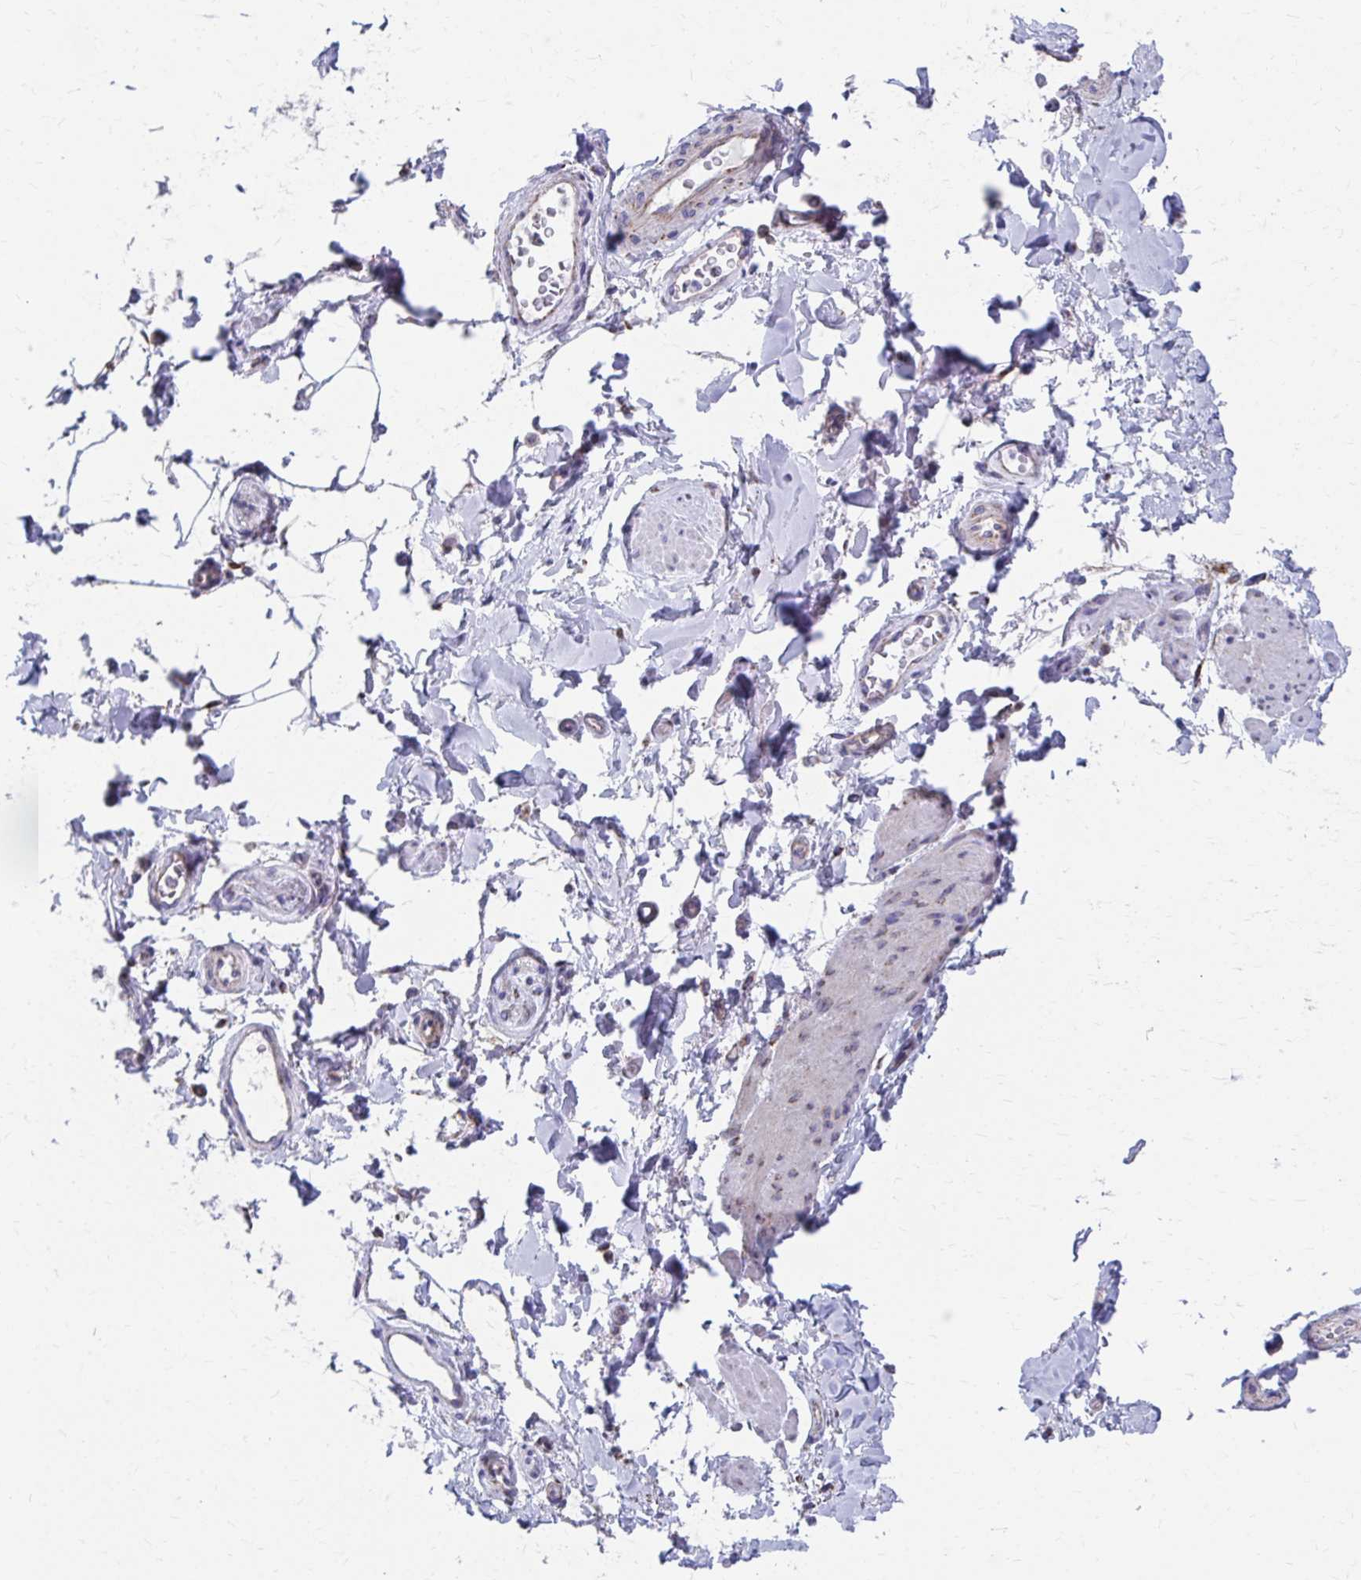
{"staining": {"intensity": "negative", "quantity": "none", "location": "none"}, "tissue": "adipose tissue", "cell_type": "Adipocytes", "image_type": "normal", "snomed": [{"axis": "morphology", "description": "Normal tissue, NOS"}, {"axis": "topography", "description": "Urinary bladder"}, {"axis": "topography", "description": "Peripheral nerve tissue"}], "caption": "Micrograph shows no protein expression in adipocytes of normal adipose tissue. The staining was performed using DAB (3,3'-diaminobenzidine) to visualize the protein expression in brown, while the nuclei were stained in blue with hematoxylin (Magnification: 20x).", "gene": "RCC1L", "patient": {"sex": "female", "age": 60}}